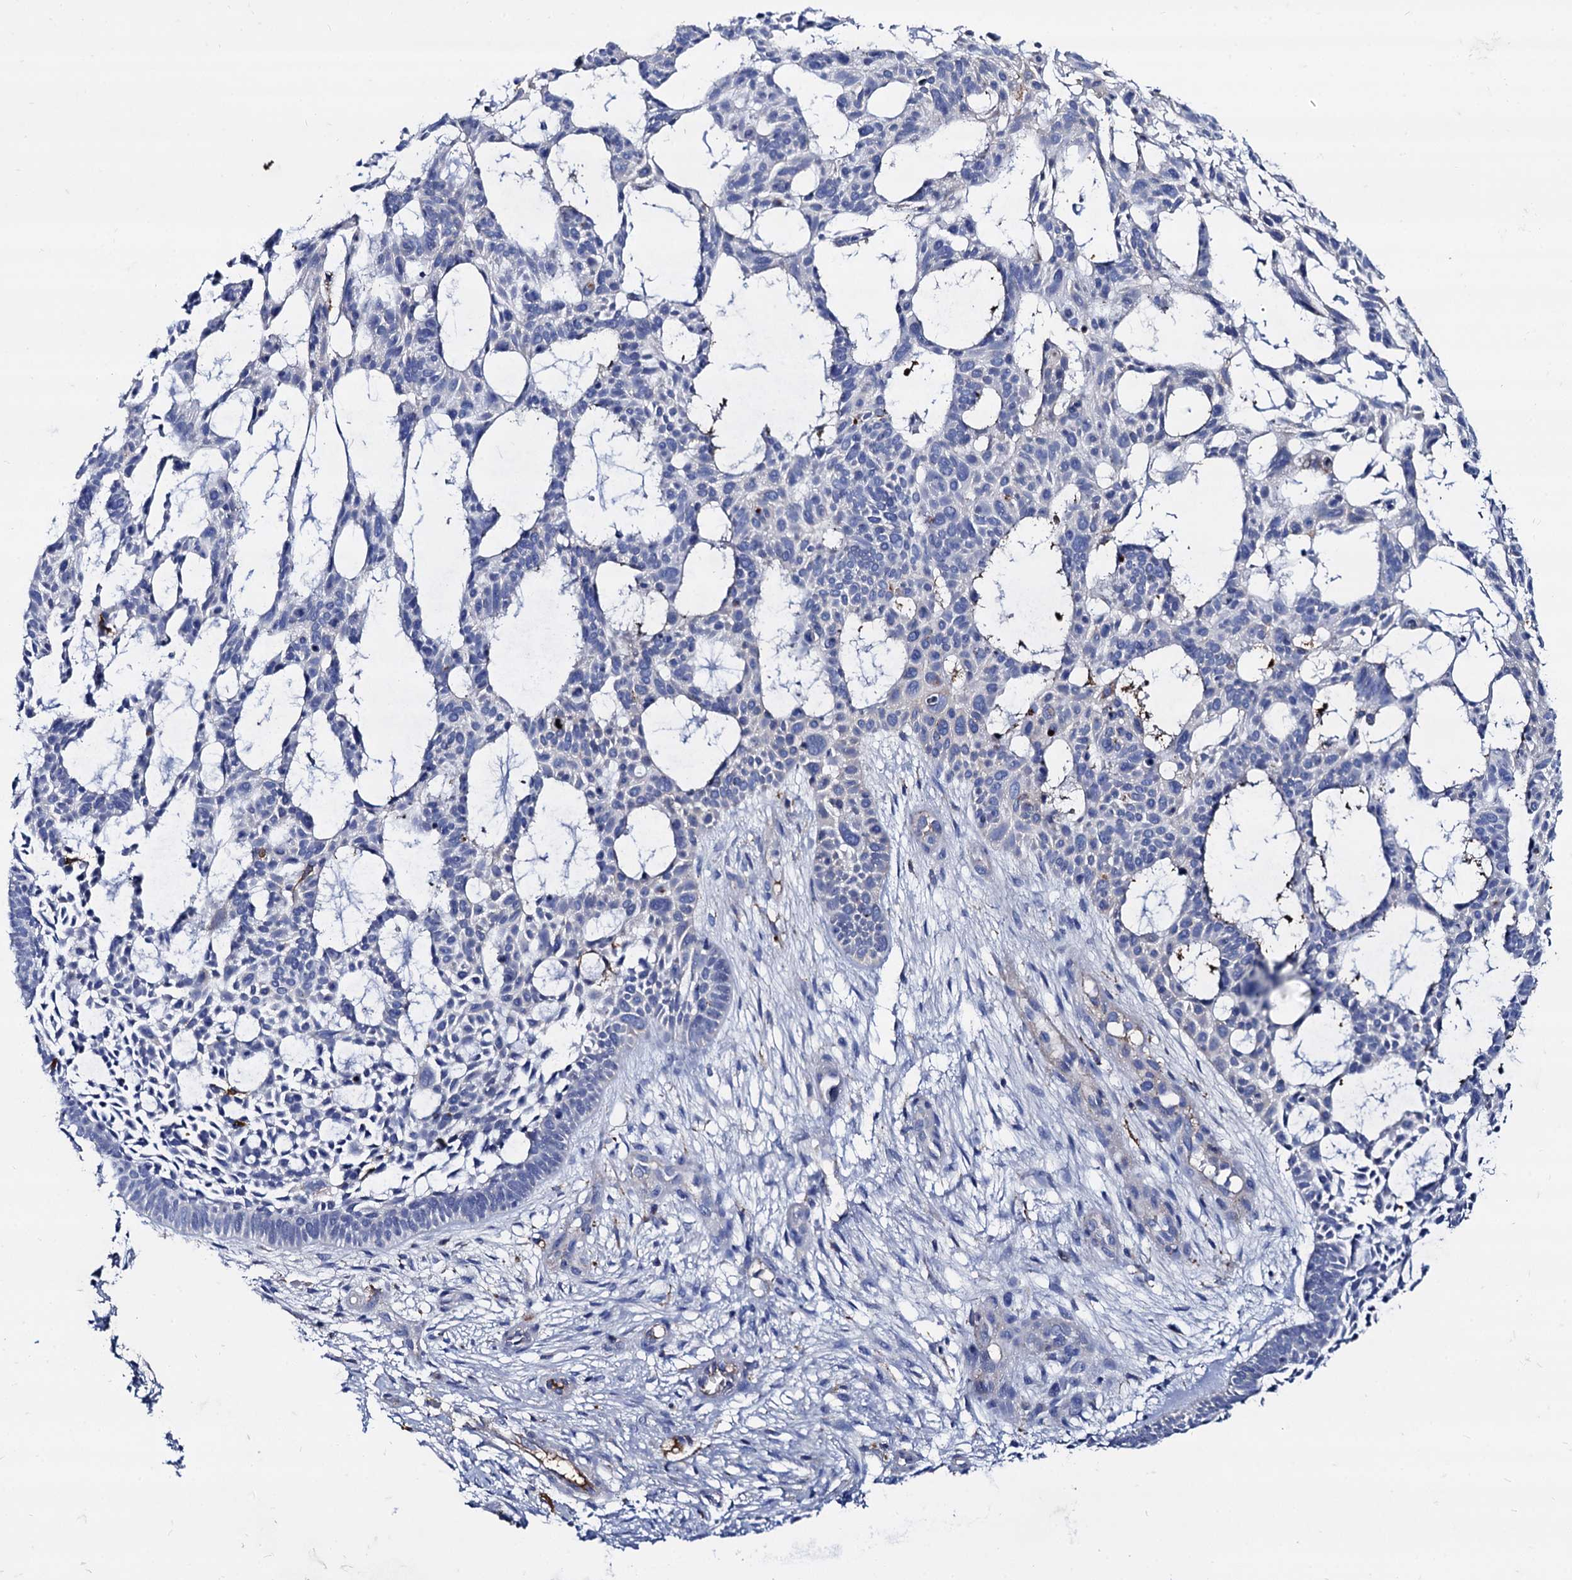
{"staining": {"intensity": "negative", "quantity": "none", "location": "none"}, "tissue": "skin cancer", "cell_type": "Tumor cells", "image_type": "cancer", "snomed": [{"axis": "morphology", "description": "Basal cell carcinoma"}, {"axis": "topography", "description": "Skin"}], "caption": "High power microscopy image of an immunohistochemistry (IHC) photomicrograph of skin cancer, revealing no significant positivity in tumor cells.", "gene": "APOD", "patient": {"sex": "male", "age": 89}}